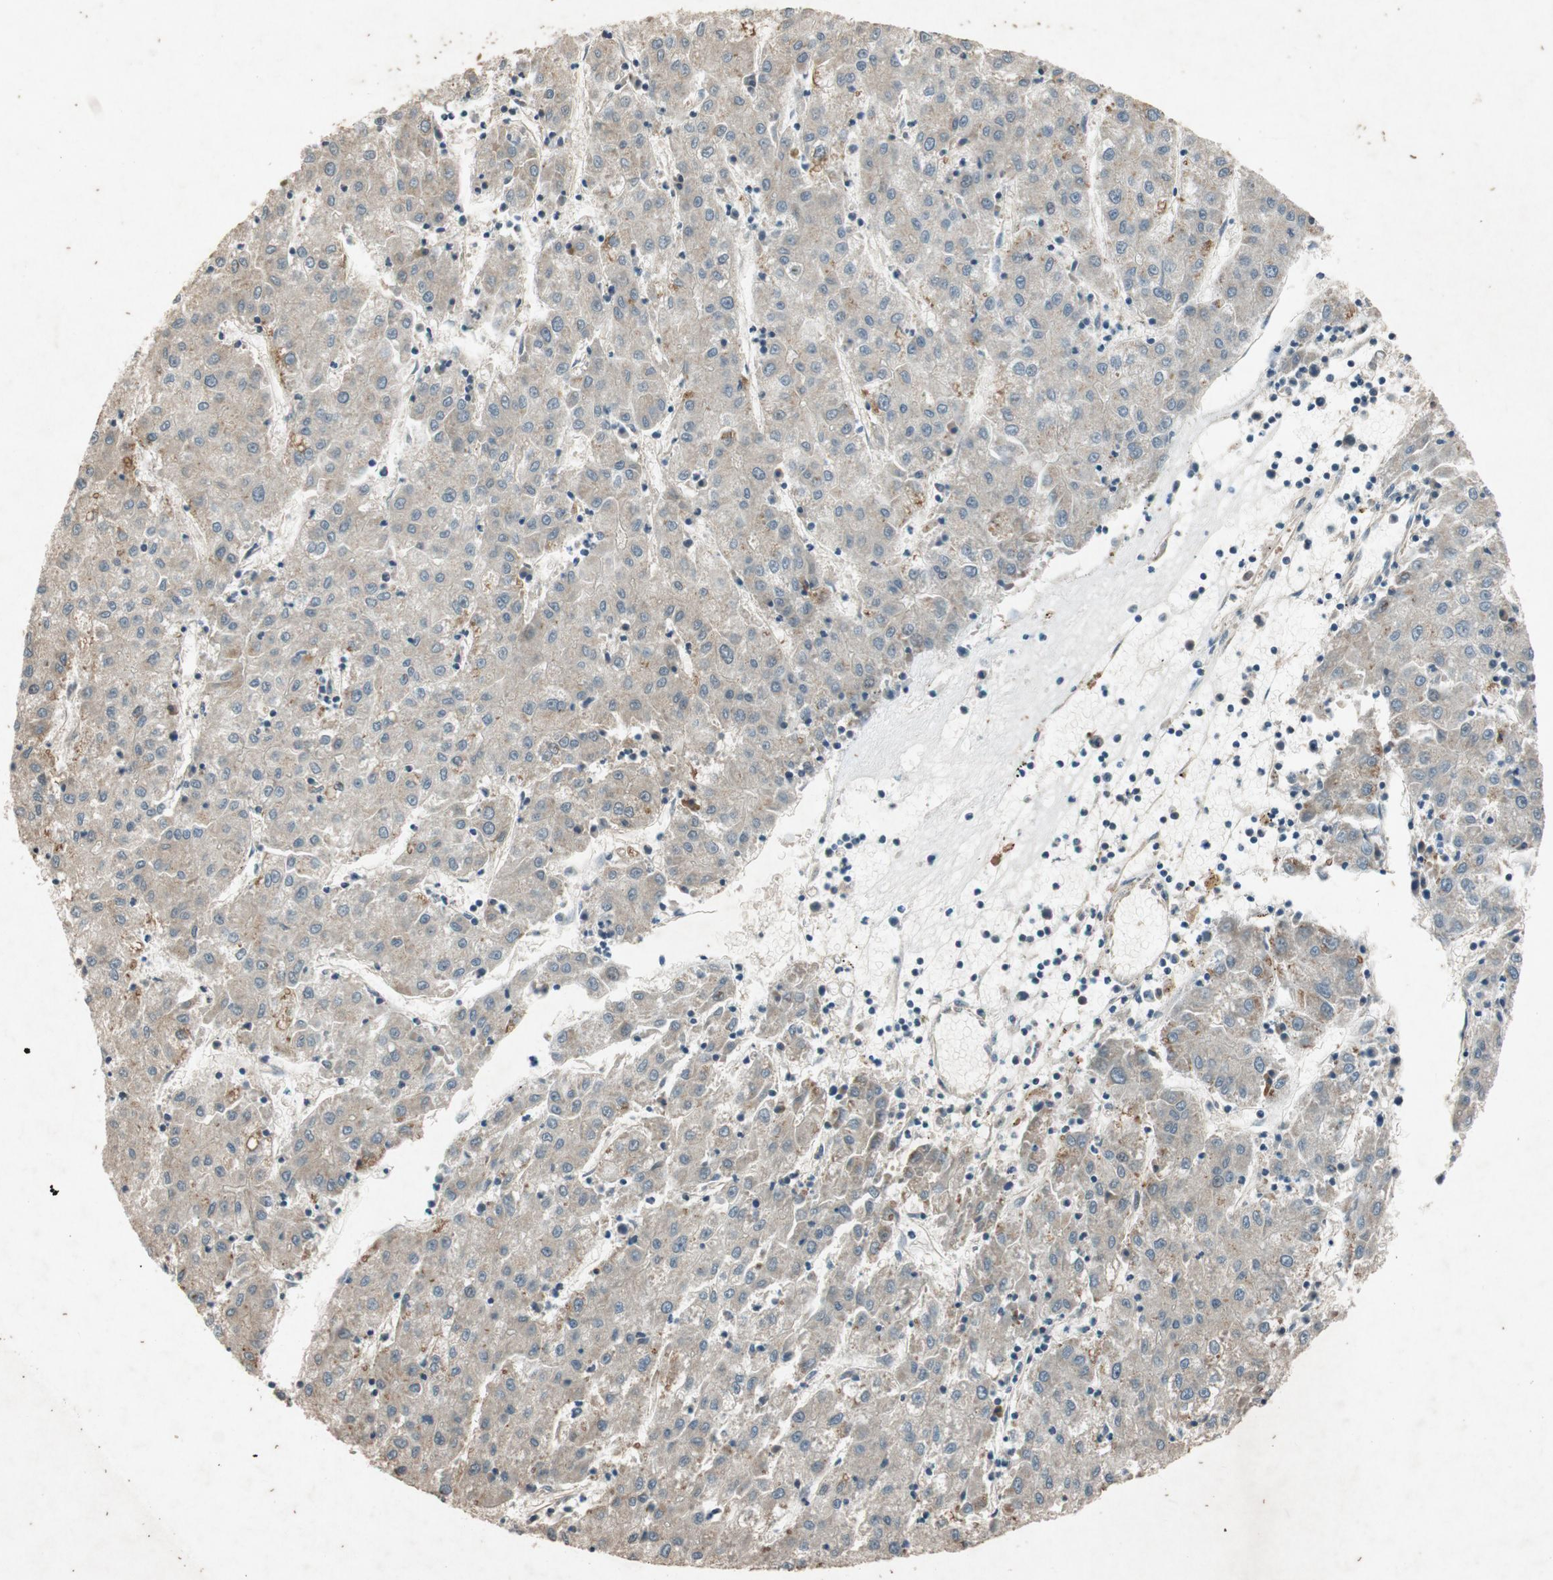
{"staining": {"intensity": "weak", "quantity": ">75%", "location": "cytoplasmic/membranous"}, "tissue": "liver cancer", "cell_type": "Tumor cells", "image_type": "cancer", "snomed": [{"axis": "morphology", "description": "Carcinoma, Hepatocellular, NOS"}, {"axis": "topography", "description": "Liver"}], "caption": "This micrograph shows immunohistochemistry (IHC) staining of human liver cancer (hepatocellular carcinoma), with low weak cytoplasmic/membranous staining in approximately >75% of tumor cells.", "gene": "ATP2C1", "patient": {"sex": "male", "age": 72}}